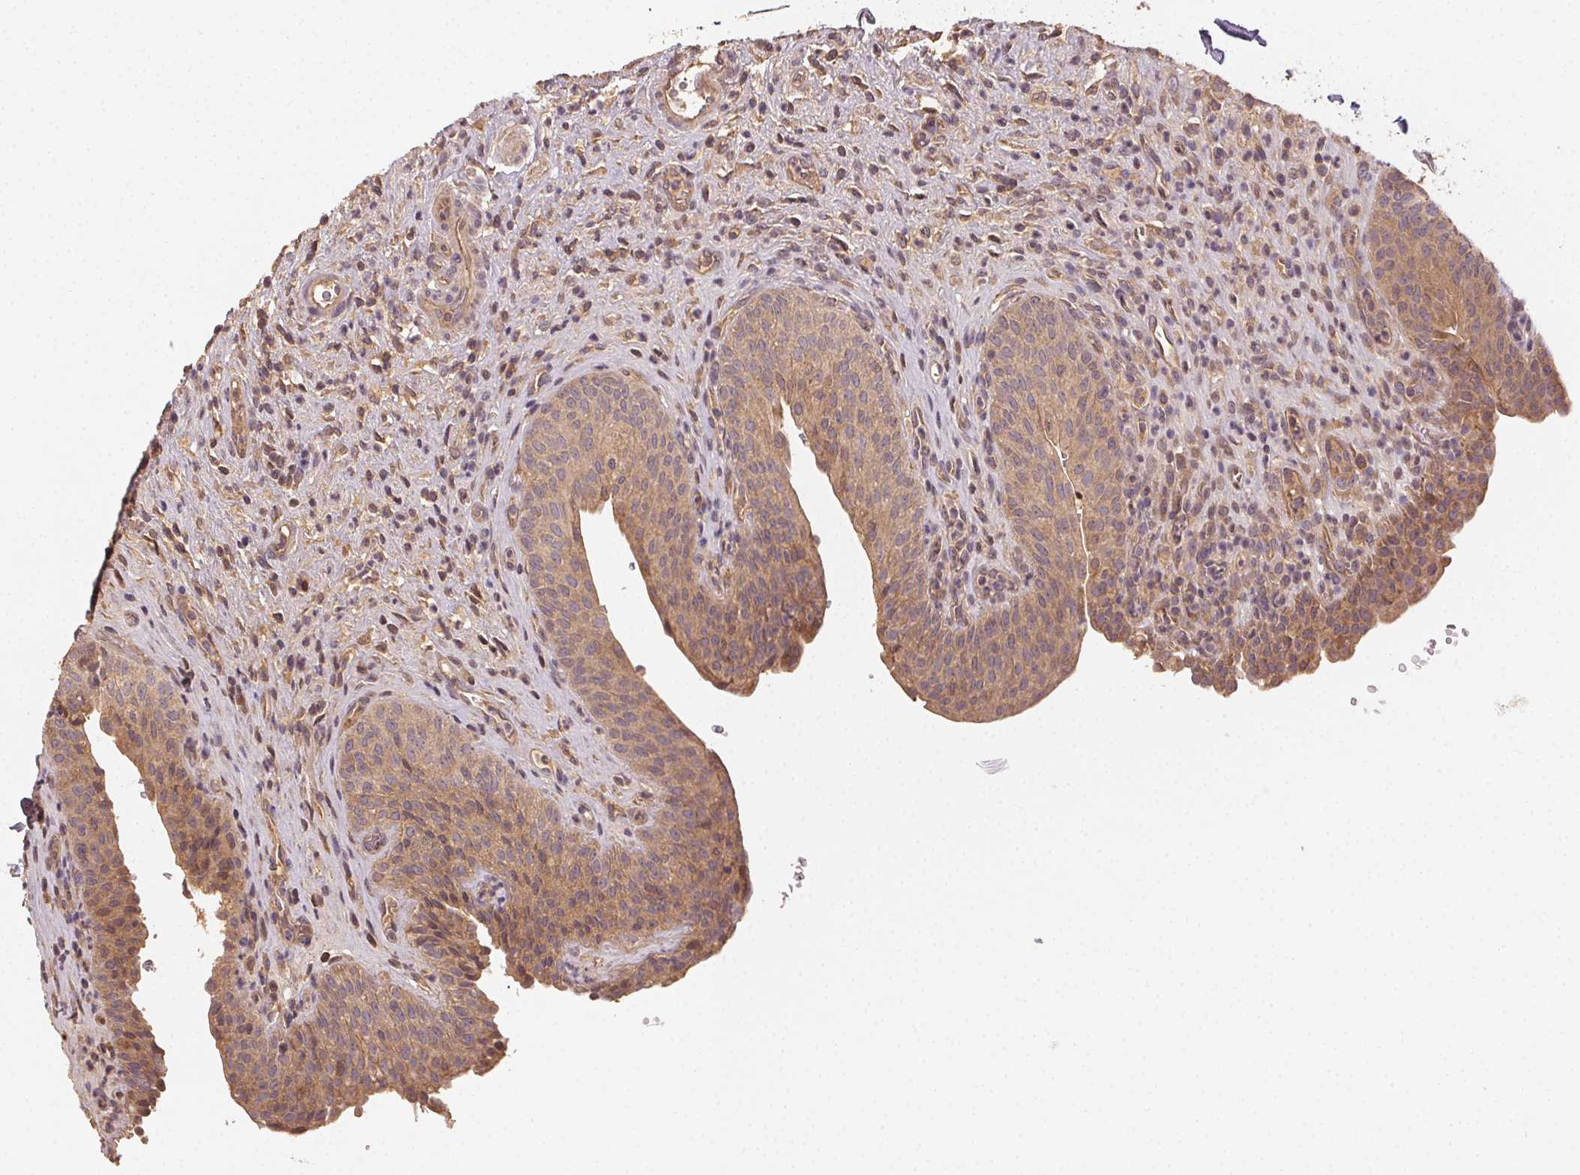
{"staining": {"intensity": "moderate", "quantity": ">75%", "location": "cytoplasmic/membranous"}, "tissue": "urinary bladder", "cell_type": "Urothelial cells", "image_type": "normal", "snomed": [{"axis": "morphology", "description": "Normal tissue, NOS"}, {"axis": "topography", "description": "Urinary bladder"}, {"axis": "topography", "description": "Peripheral nerve tissue"}], "caption": "A micrograph of human urinary bladder stained for a protein exhibits moderate cytoplasmic/membranous brown staining in urothelial cells. (DAB (3,3'-diaminobenzidine) IHC with brightfield microscopy, high magnification).", "gene": "RALA", "patient": {"sex": "male", "age": 66}}